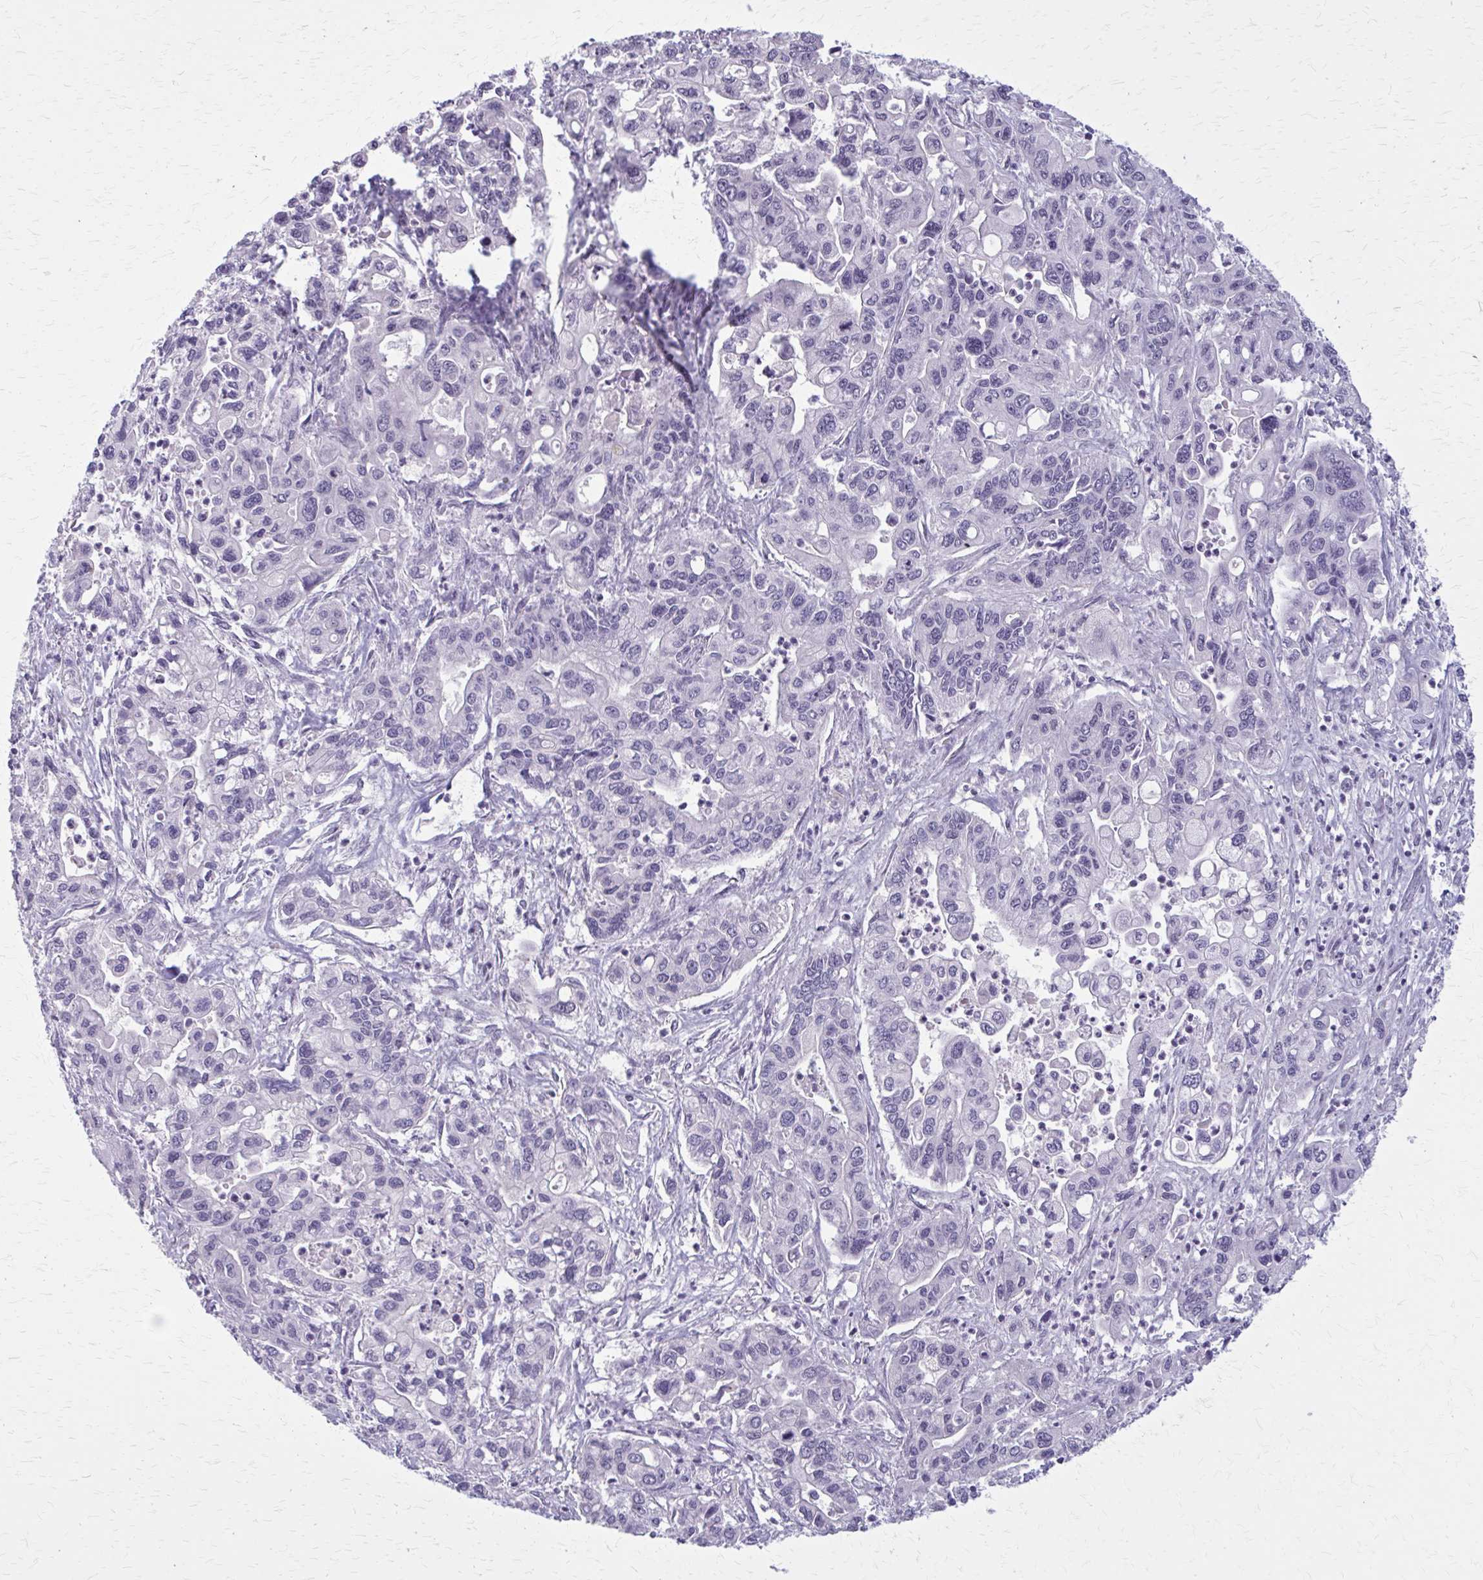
{"staining": {"intensity": "negative", "quantity": "none", "location": "none"}, "tissue": "pancreatic cancer", "cell_type": "Tumor cells", "image_type": "cancer", "snomed": [{"axis": "morphology", "description": "Adenocarcinoma, NOS"}, {"axis": "topography", "description": "Pancreas"}], "caption": "Protein analysis of adenocarcinoma (pancreatic) demonstrates no significant staining in tumor cells.", "gene": "OR4A47", "patient": {"sex": "male", "age": 62}}